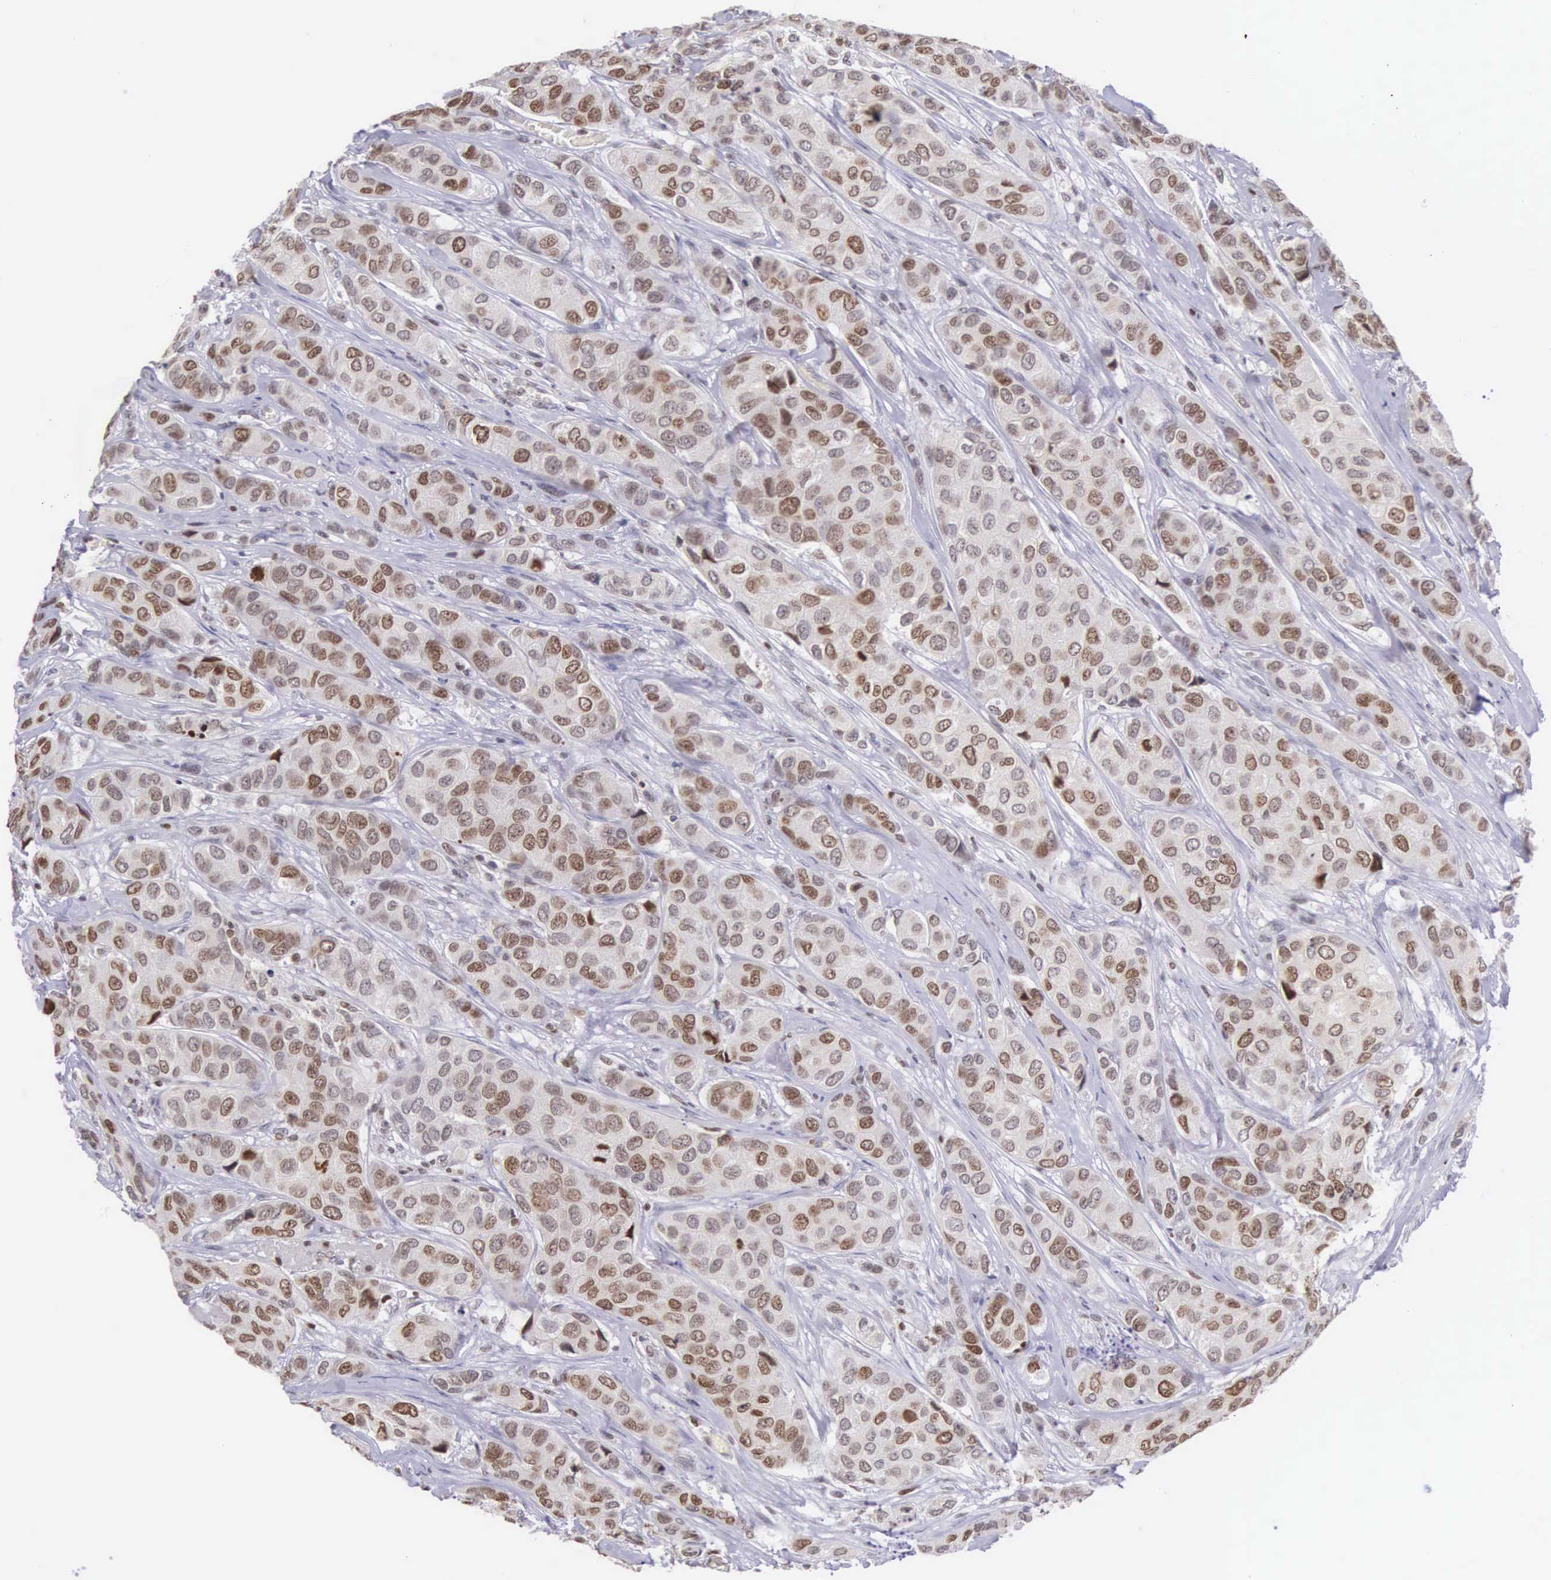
{"staining": {"intensity": "moderate", "quantity": ">75%", "location": "nuclear"}, "tissue": "breast cancer", "cell_type": "Tumor cells", "image_type": "cancer", "snomed": [{"axis": "morphology", "description": "Duct carcinoma"}, {"axis": "topography", "description": "Breast"}], "caption": "Immunohistochemical staining of human breast infiltrating ductal carcinoma displays medium levels of moderate nuclear staining in about >75% of tumor cells.", "gene": "VRK1", "patient": {"sex": "female", "age": 68}}